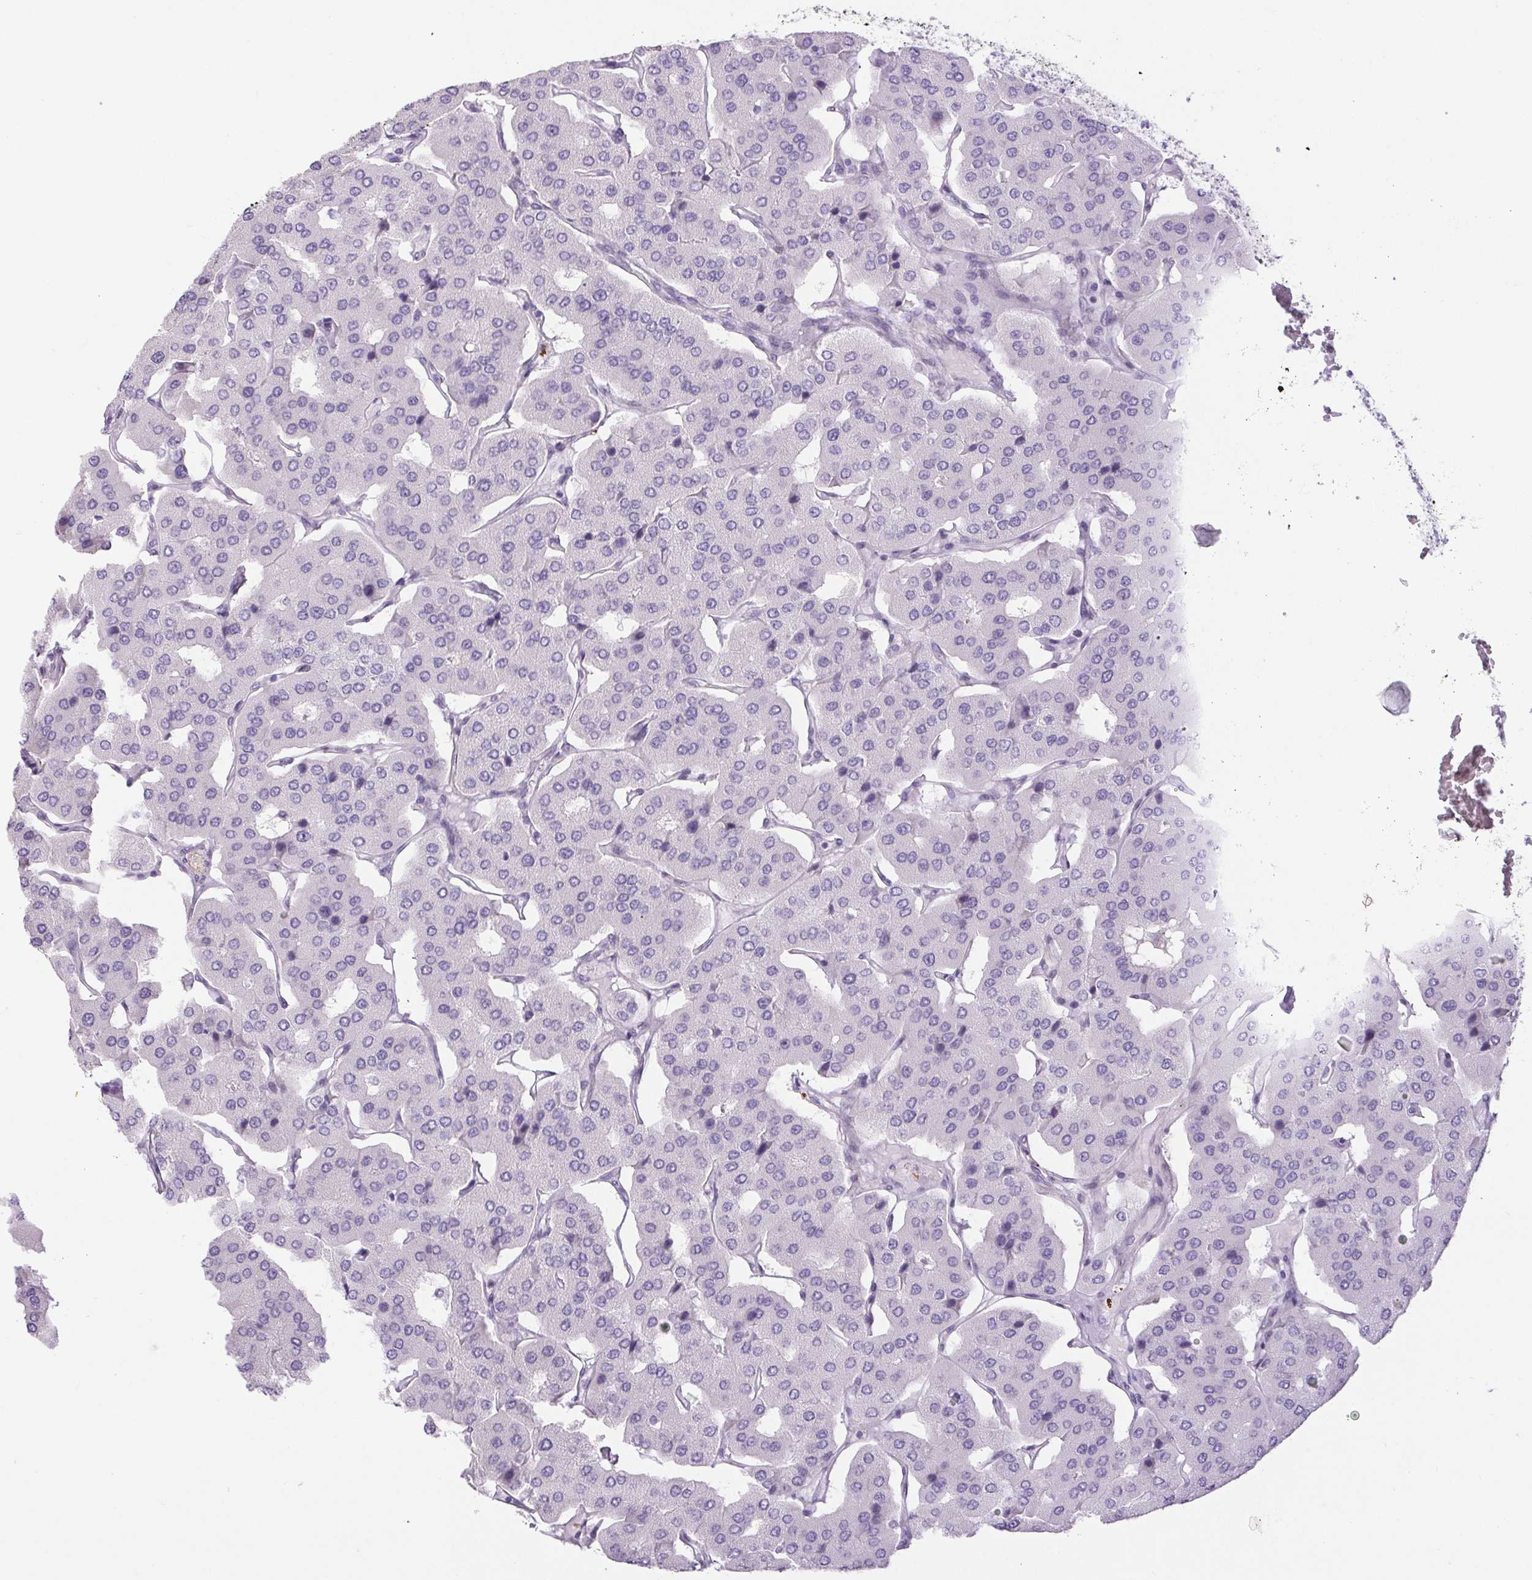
{"staining": {"intensity": "negative", "quantity": "none", "location": "none"}, "tissue": "parathyroid gland", "cell_type": "Glandular cells", "image_type": "normal", "snomed": [{"axis": "morphology", "description": "Normal tissue, NOS"}, {"axis": "morphology", "description": "Adenoma, NOS"}, {"axis": "topography", "description": "Parathyroid gland"}], "caption": "Immunohistochemistry (IHC) image of normal parathyroid gland stained for a protein (brown), which reveals no staining in glandular cells. The staining is performed using DAB (3,3'-diaminobenzidine) brown chromogen with nuclei counter-stained in using hematoxylin.", "gene": "ERP27", "patient": {"sex": "female", "age": 86}}